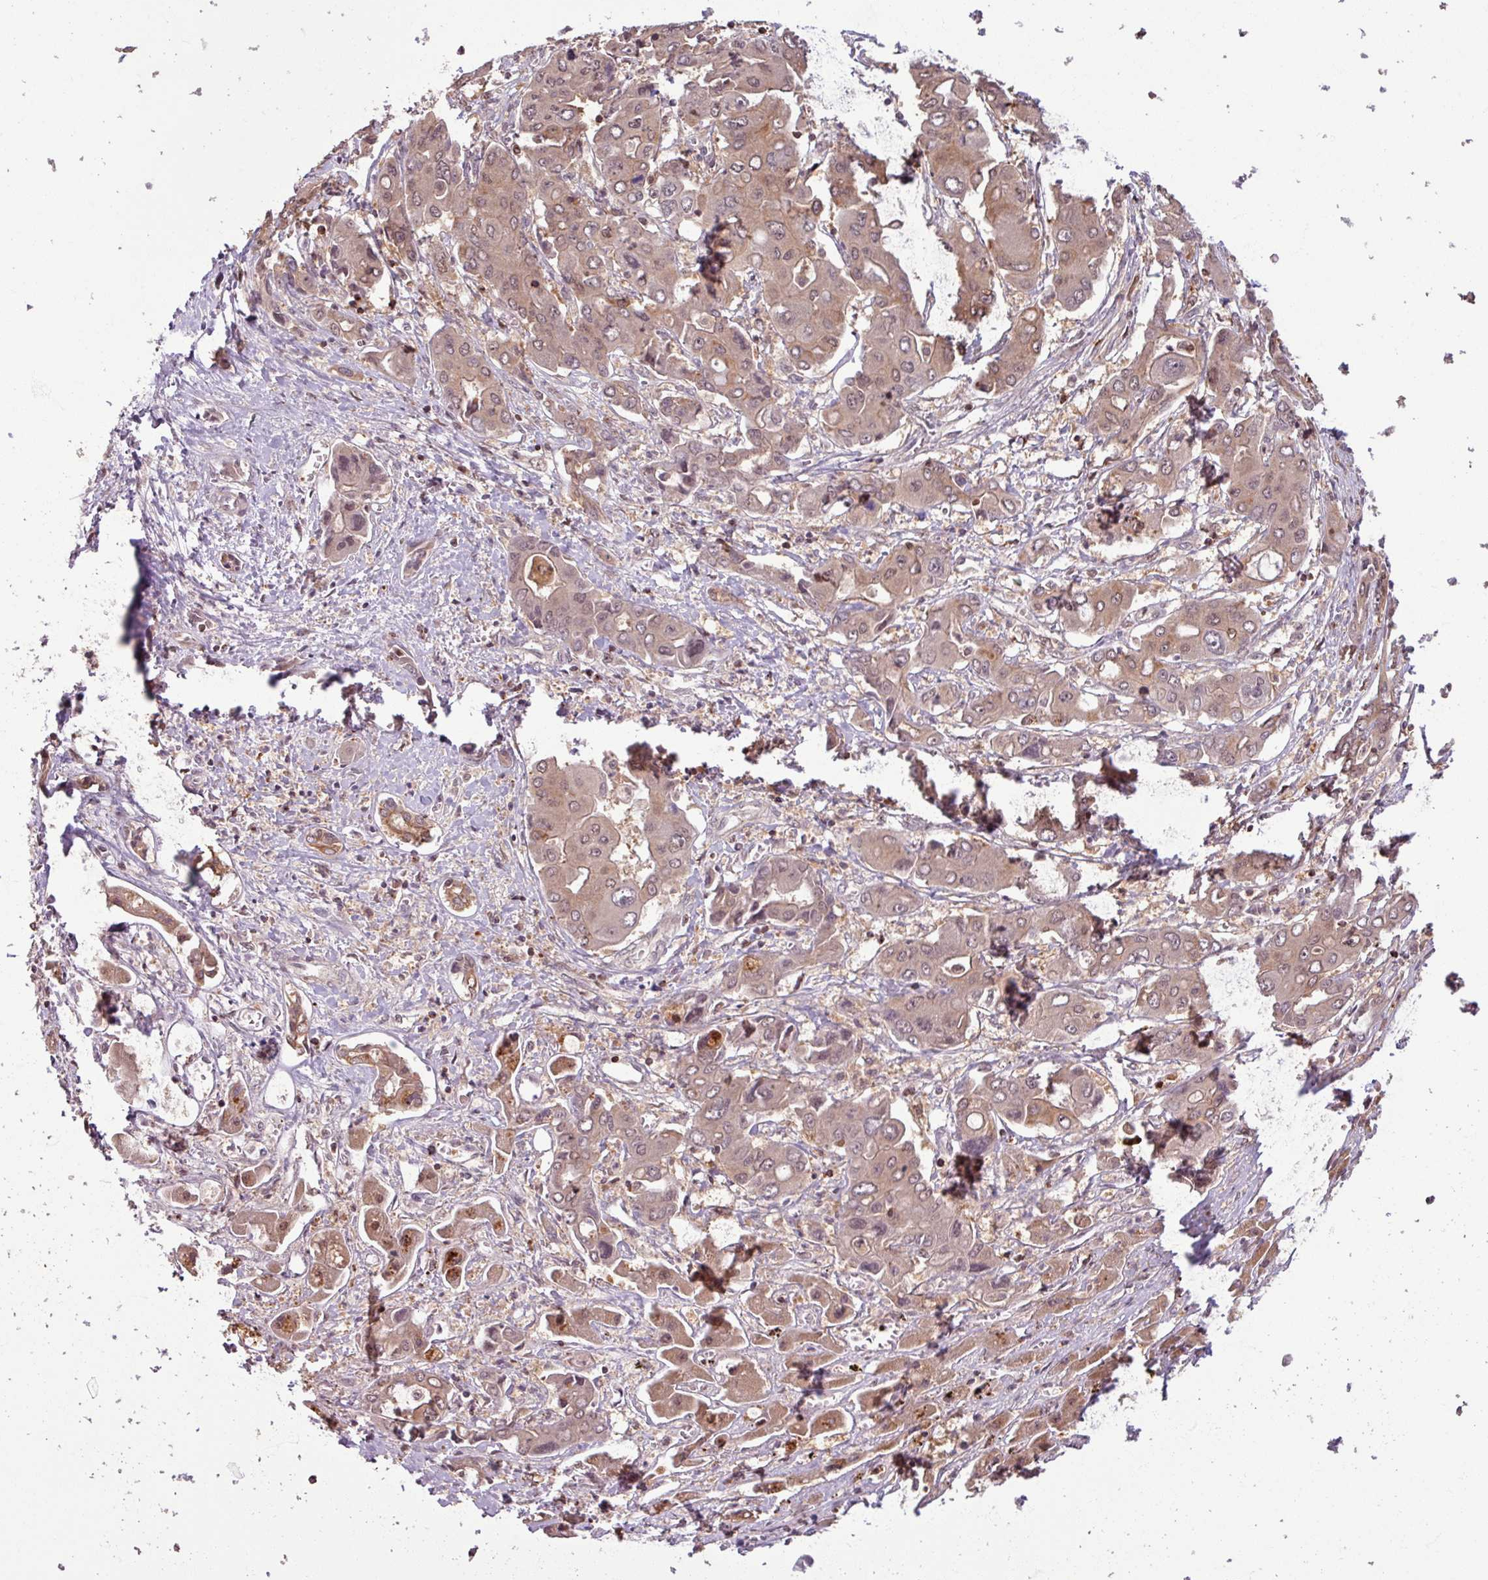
{"staining": {"intensity": "moderate", "quantity": ">75%", "location": "cytoplasmic/membranous,nuclear"}, "tissue": "liver cancer", "cell_type": "Tumor cells", "image_type": "cancer", "snomed": [{"axis": "morphology", "description": "Cholangiocarcinoma"}, {"axis": "topography", "description": "Liver"}], "caption": "Liver cancer tissue shows moderate cytoplasmic/membranous and nuclear positivity in approximately >75% of tumor cells, visualized by immunohistochemistry.", "gene": "OR6B1", "patient": {"sex": "male", "age": 67}}